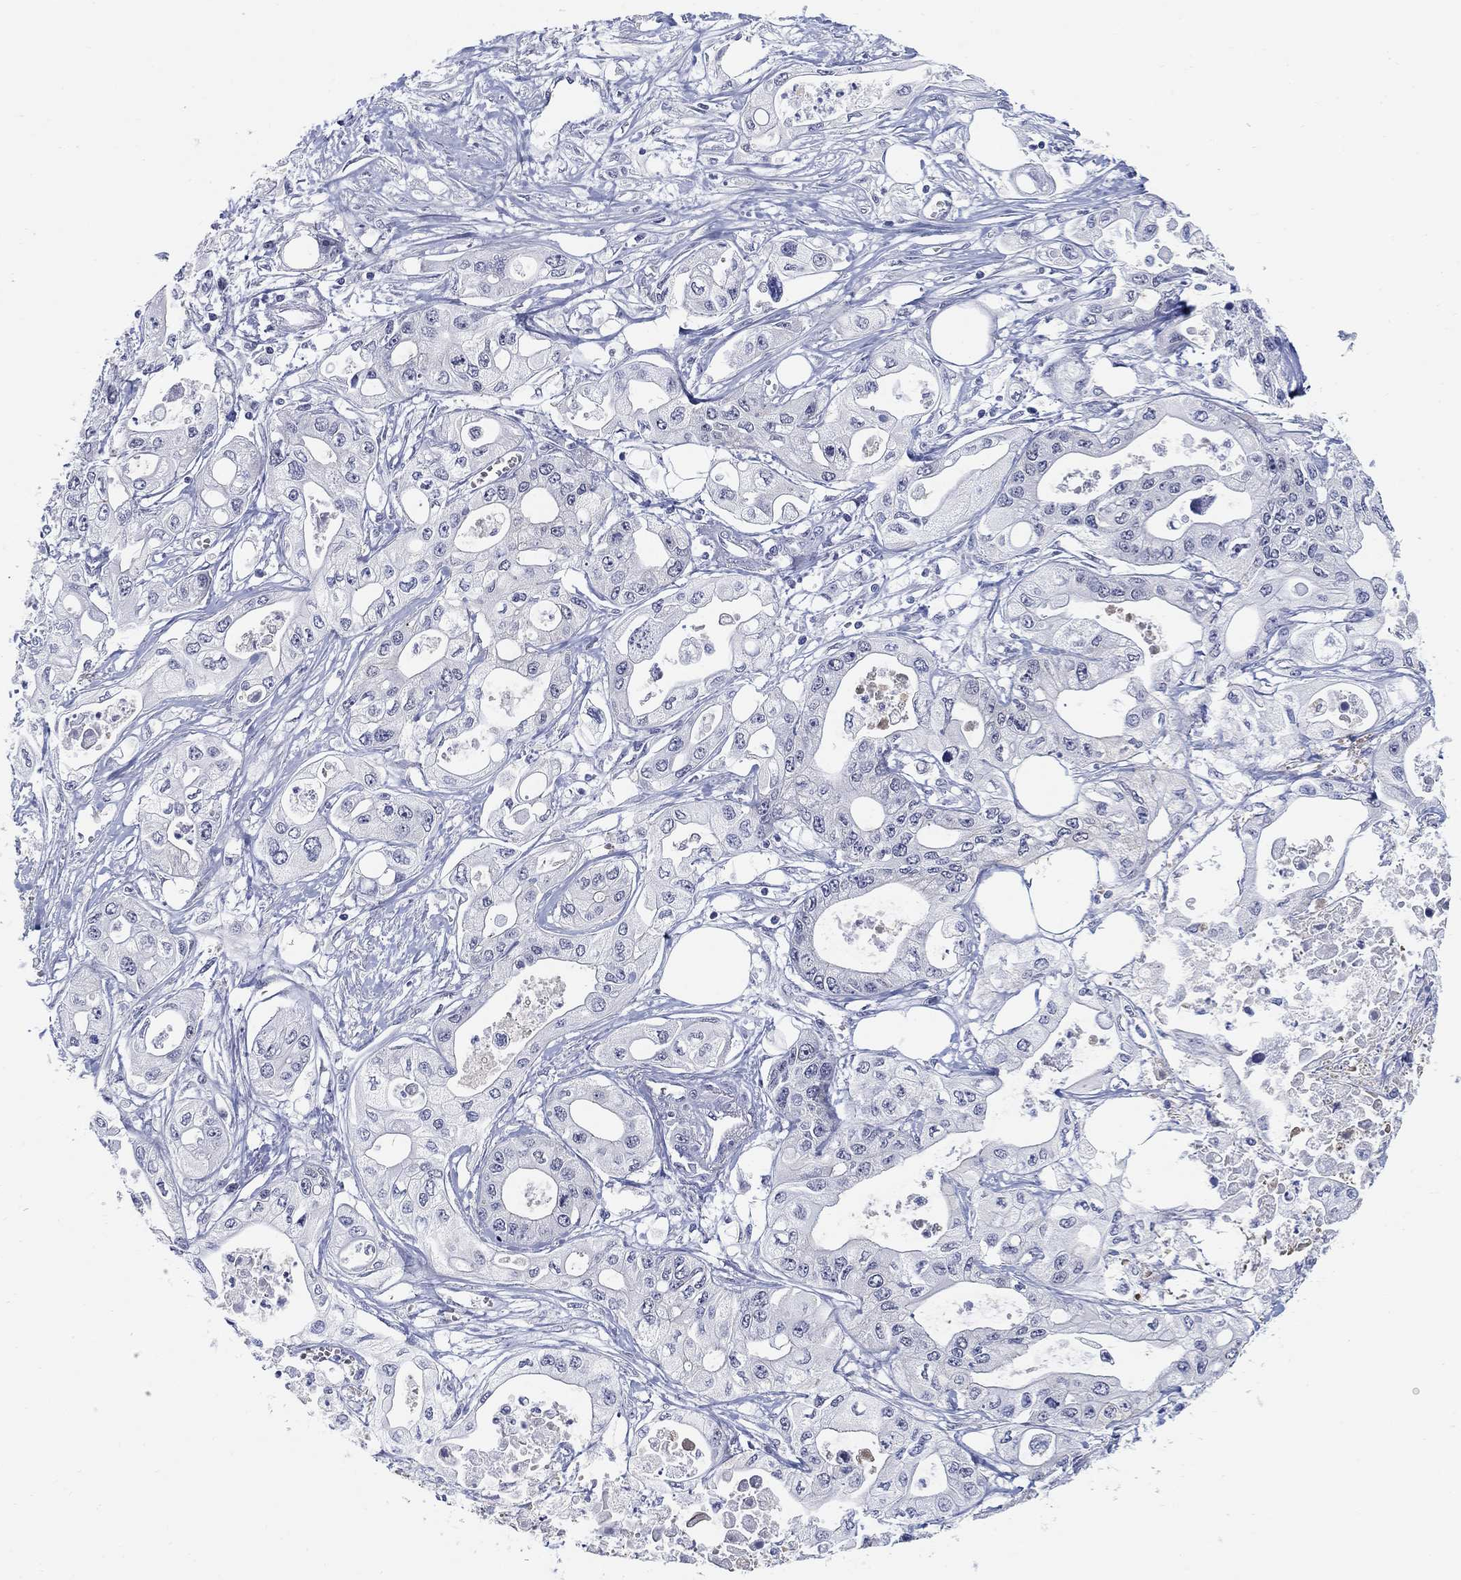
{"staining": {"intensity": "negative", "quantity": "none", "location": "none"}, "tissue": "pancreatic cancer", "cell_type": "Tumor cells", "image_type": "cancer", "snomed": [{"axis": "morphology", "description": "Adenocarcinoma, NOS"}, {"axis": "topography", "description": "Pancreas"}], "caption": "Tumor cells are negative for protein expression in human adenocarcinoma (pancreatic).", "gene": "CLUL1", "patient": {"sex": "male", "age": 70}}